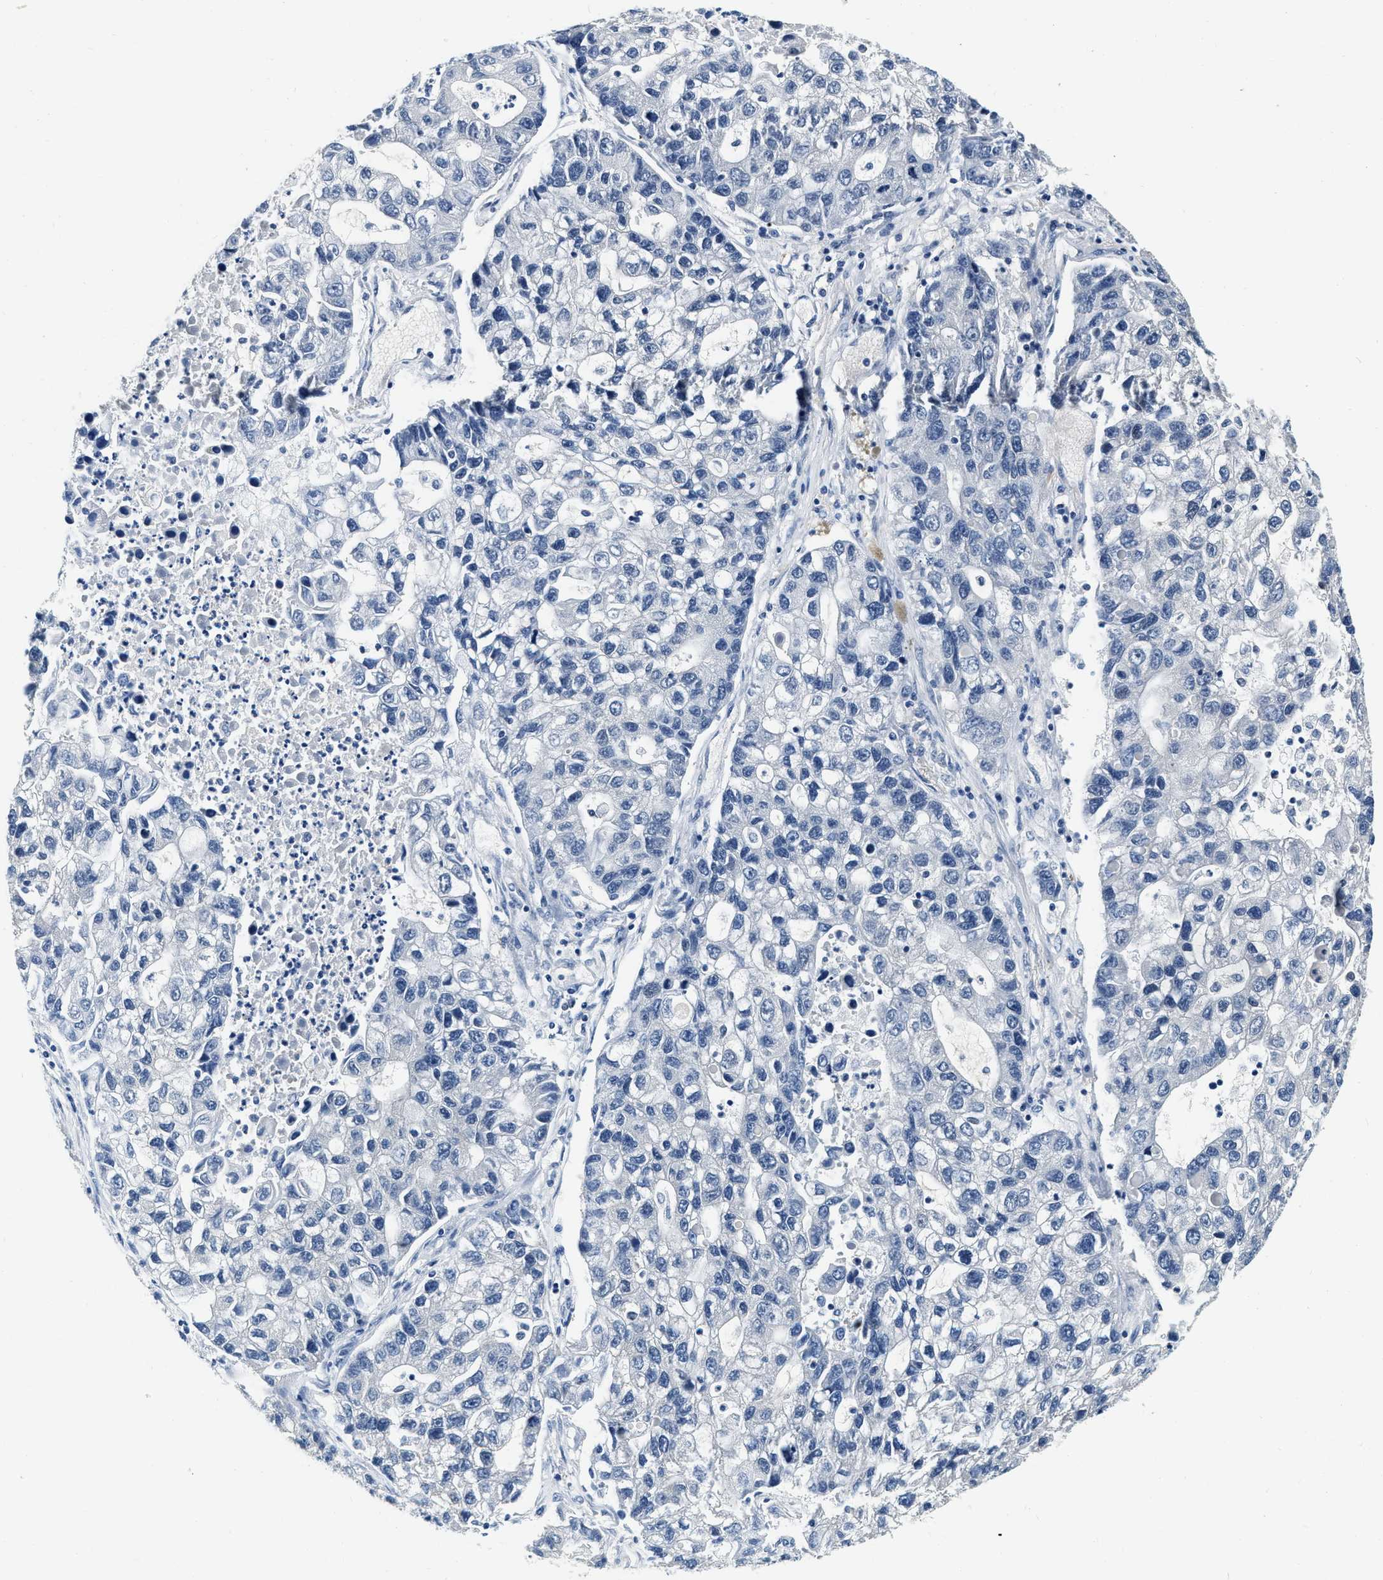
{"staining": {"intensity": "negative", "quantity": "none", "location": "none"}, "tissue": "lung cancer", "cell_type": "Tumor cells", "image_type": "cancer", "snomed": [{"axis": "morphology", "description": "Adenocarcinoma, NOS"}, {"axis": "topography", "description": "Lung"}], "caption": "Protein analysis of lung cancer demonstrates no significant expression in tumor cells.", "gene": "EIF2AK2", "patient": {"sex": "female", "age": 51}}